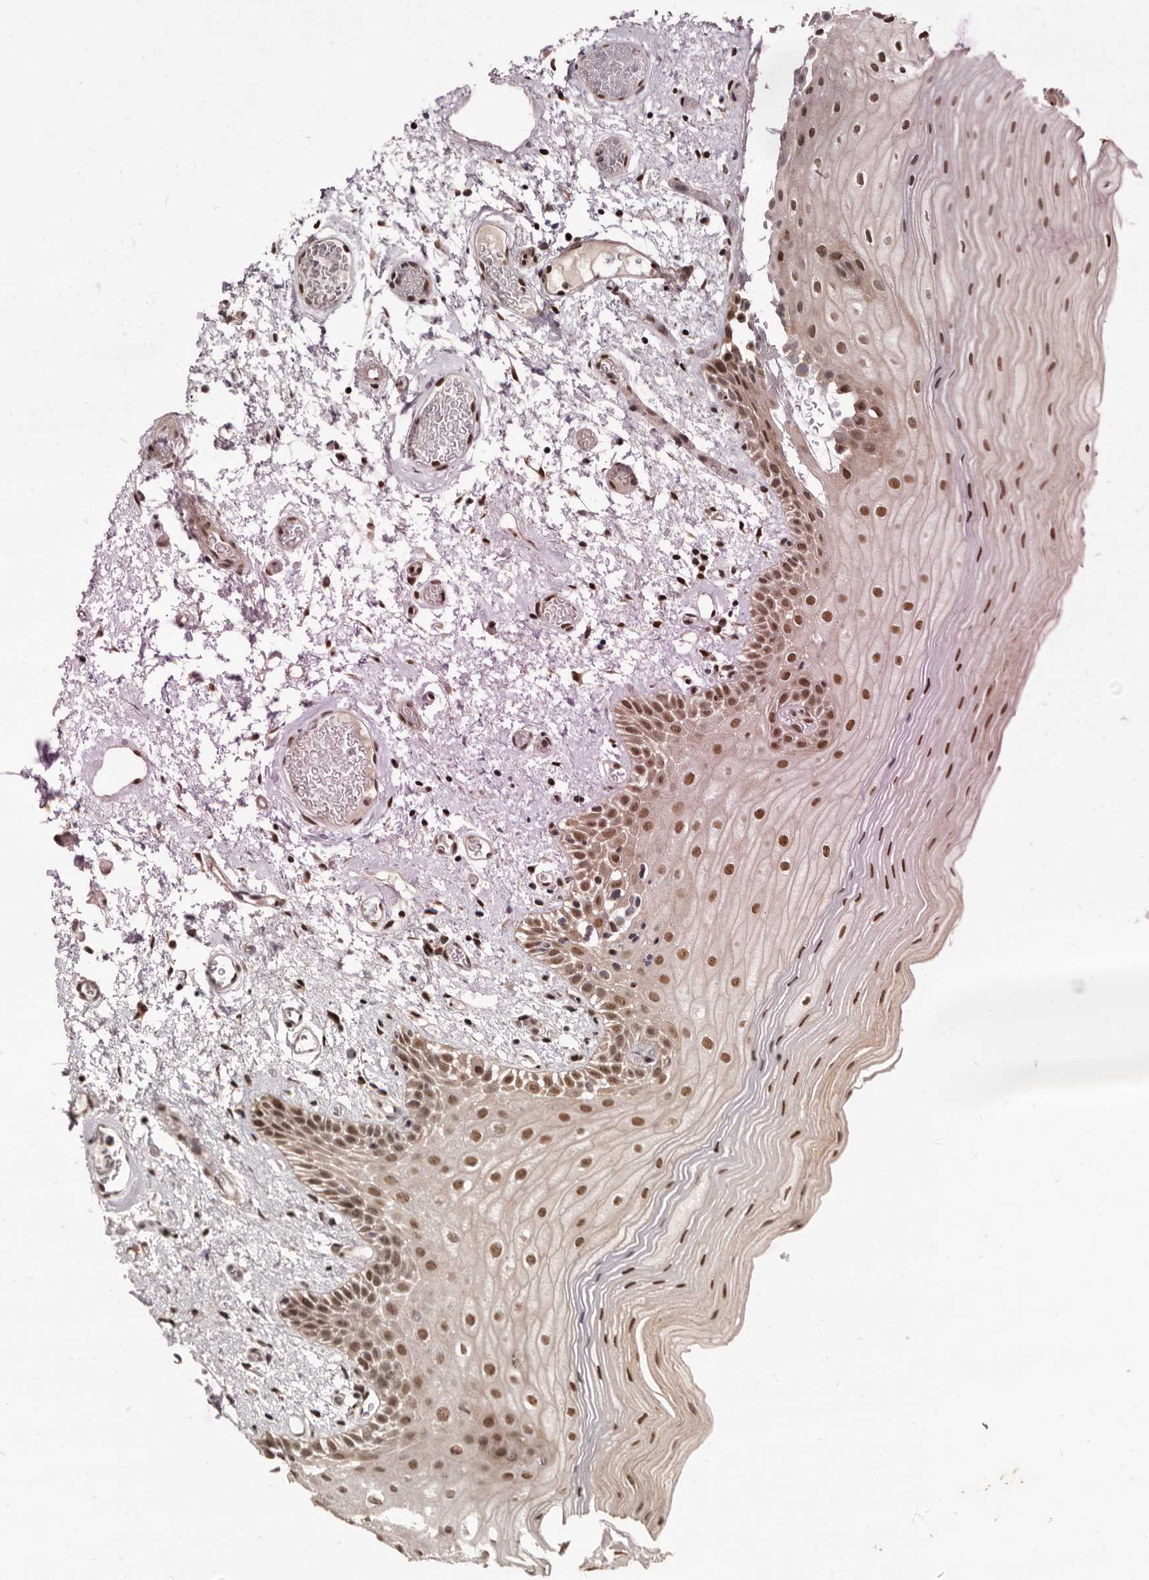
{"staining": {"intensity": "moderate", "quantity": ">75%", "location": "cytoplasmic/membranous,nuclear"}, "tissue": "oral mucosa", "cell_type": "Squamous epithelial cells", "image_type": "normal", "snomed": [{"axis": "morphology", "description": "Normal tissue, NOS"}, {"axis": "topography", "description": "Oral tissue"}], "caption": "An IHC image of benign tissue is shown. Protein staining in brown labels moderate cytoplasmic/membranous,nuclear positivity in oral mucosa within squamous epithelial cells.", "gene": "ZNF326", "patient": {"sex": "male", "age": 52}}